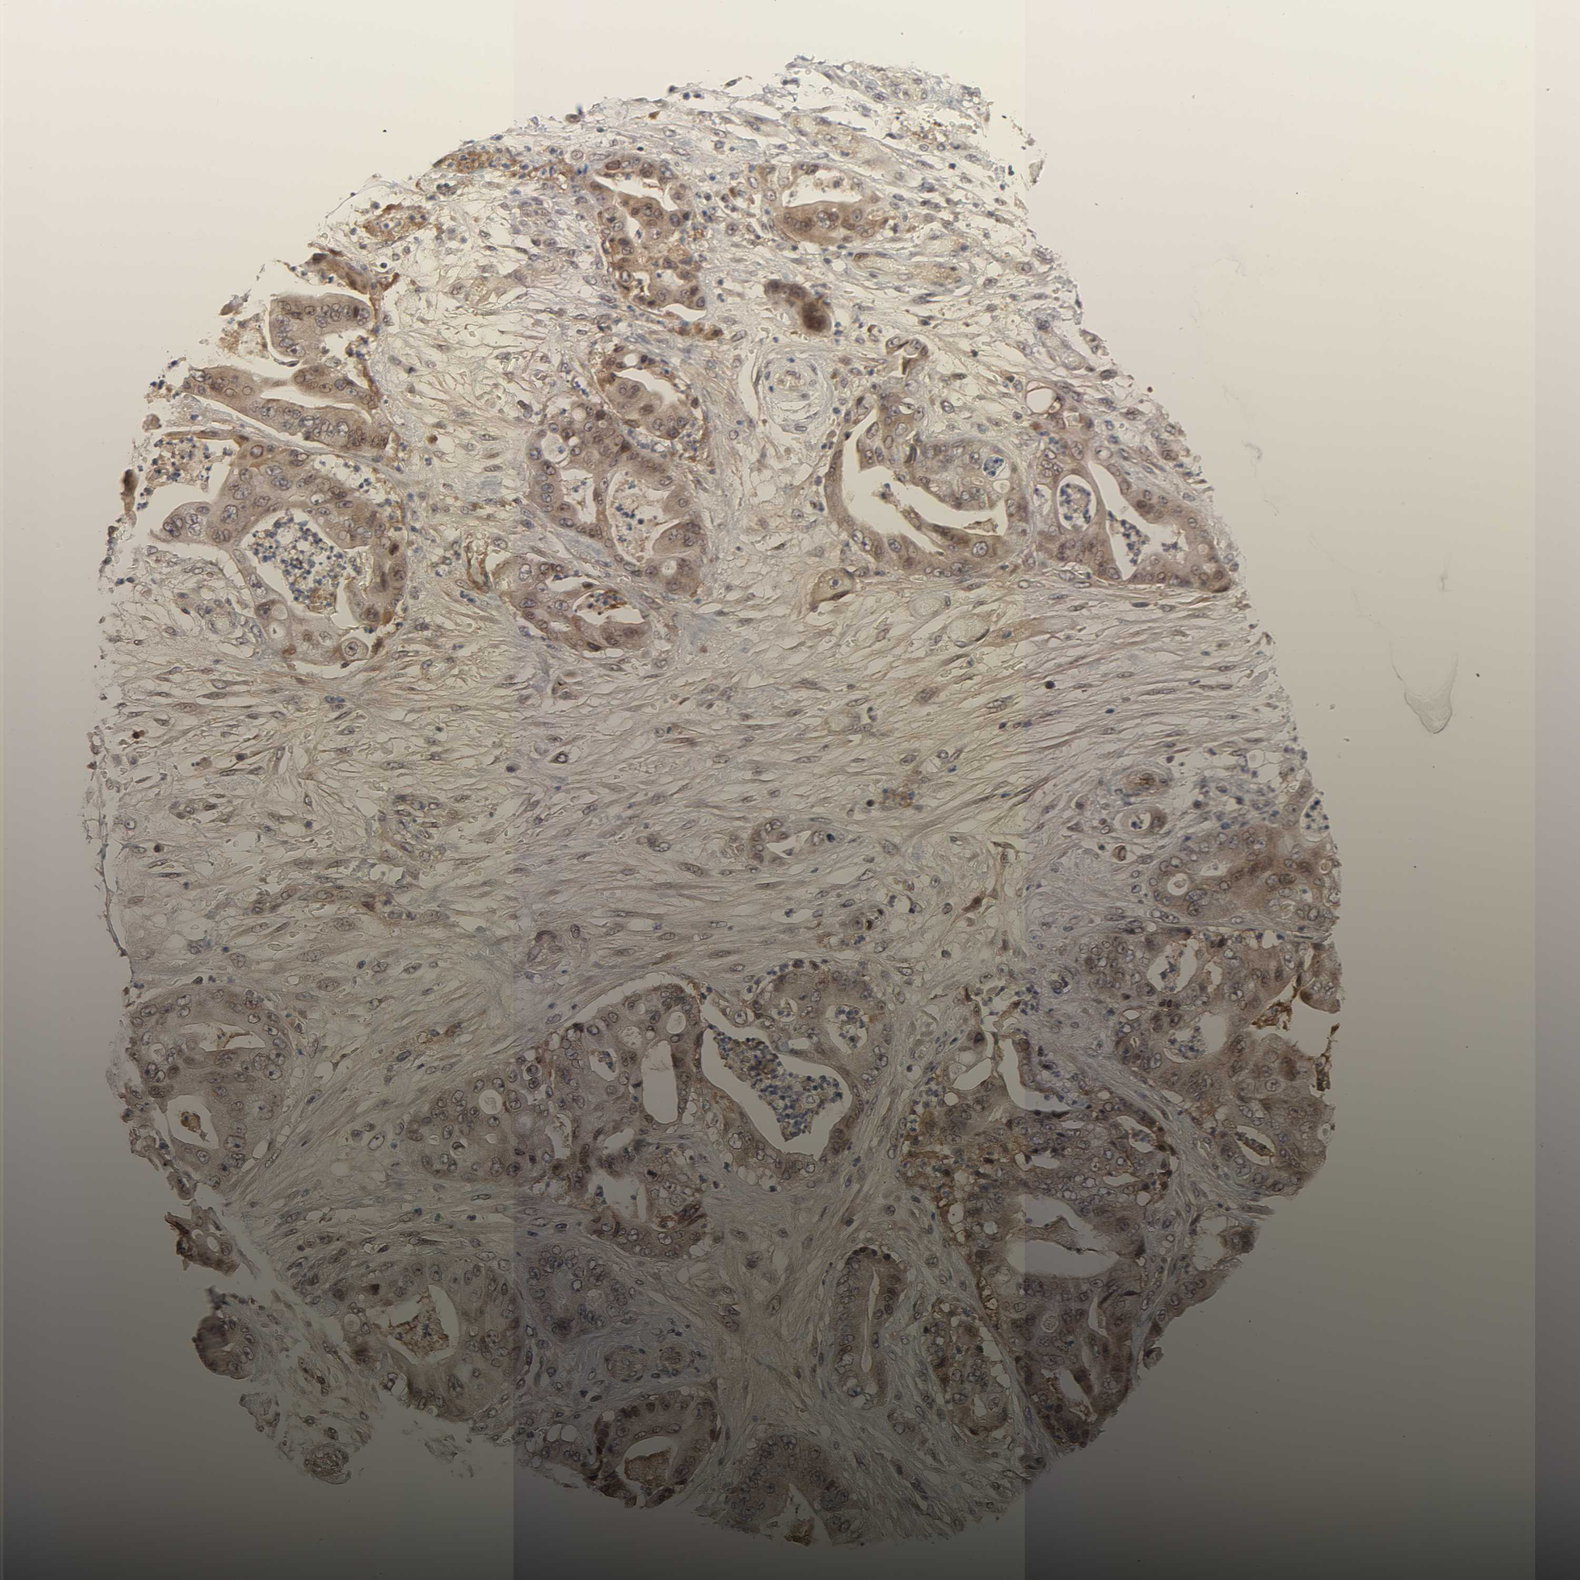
{"staining": {"intensity": "moderate", "quantity": ">75%", "location": "cytoplasmic/membranous,nuclear"}, "tissue": "stomach cancer", "cell_type": "Tumor cells", "image_type": "cancer", "snomed": [{"axis": "morphology", "description": "Adenocarcinoma, NOS"}, {"axis": "topography", "description": "Stomach"}], "caption": "IHC (DAB) staining of human stomach adenocarcinoma displays moderate cytoplasmic/membranous and nuclear protein expression in about >75% of tumor cells.", "gene": "CPN2", "patient": {"sex": "female", "age": 73}}